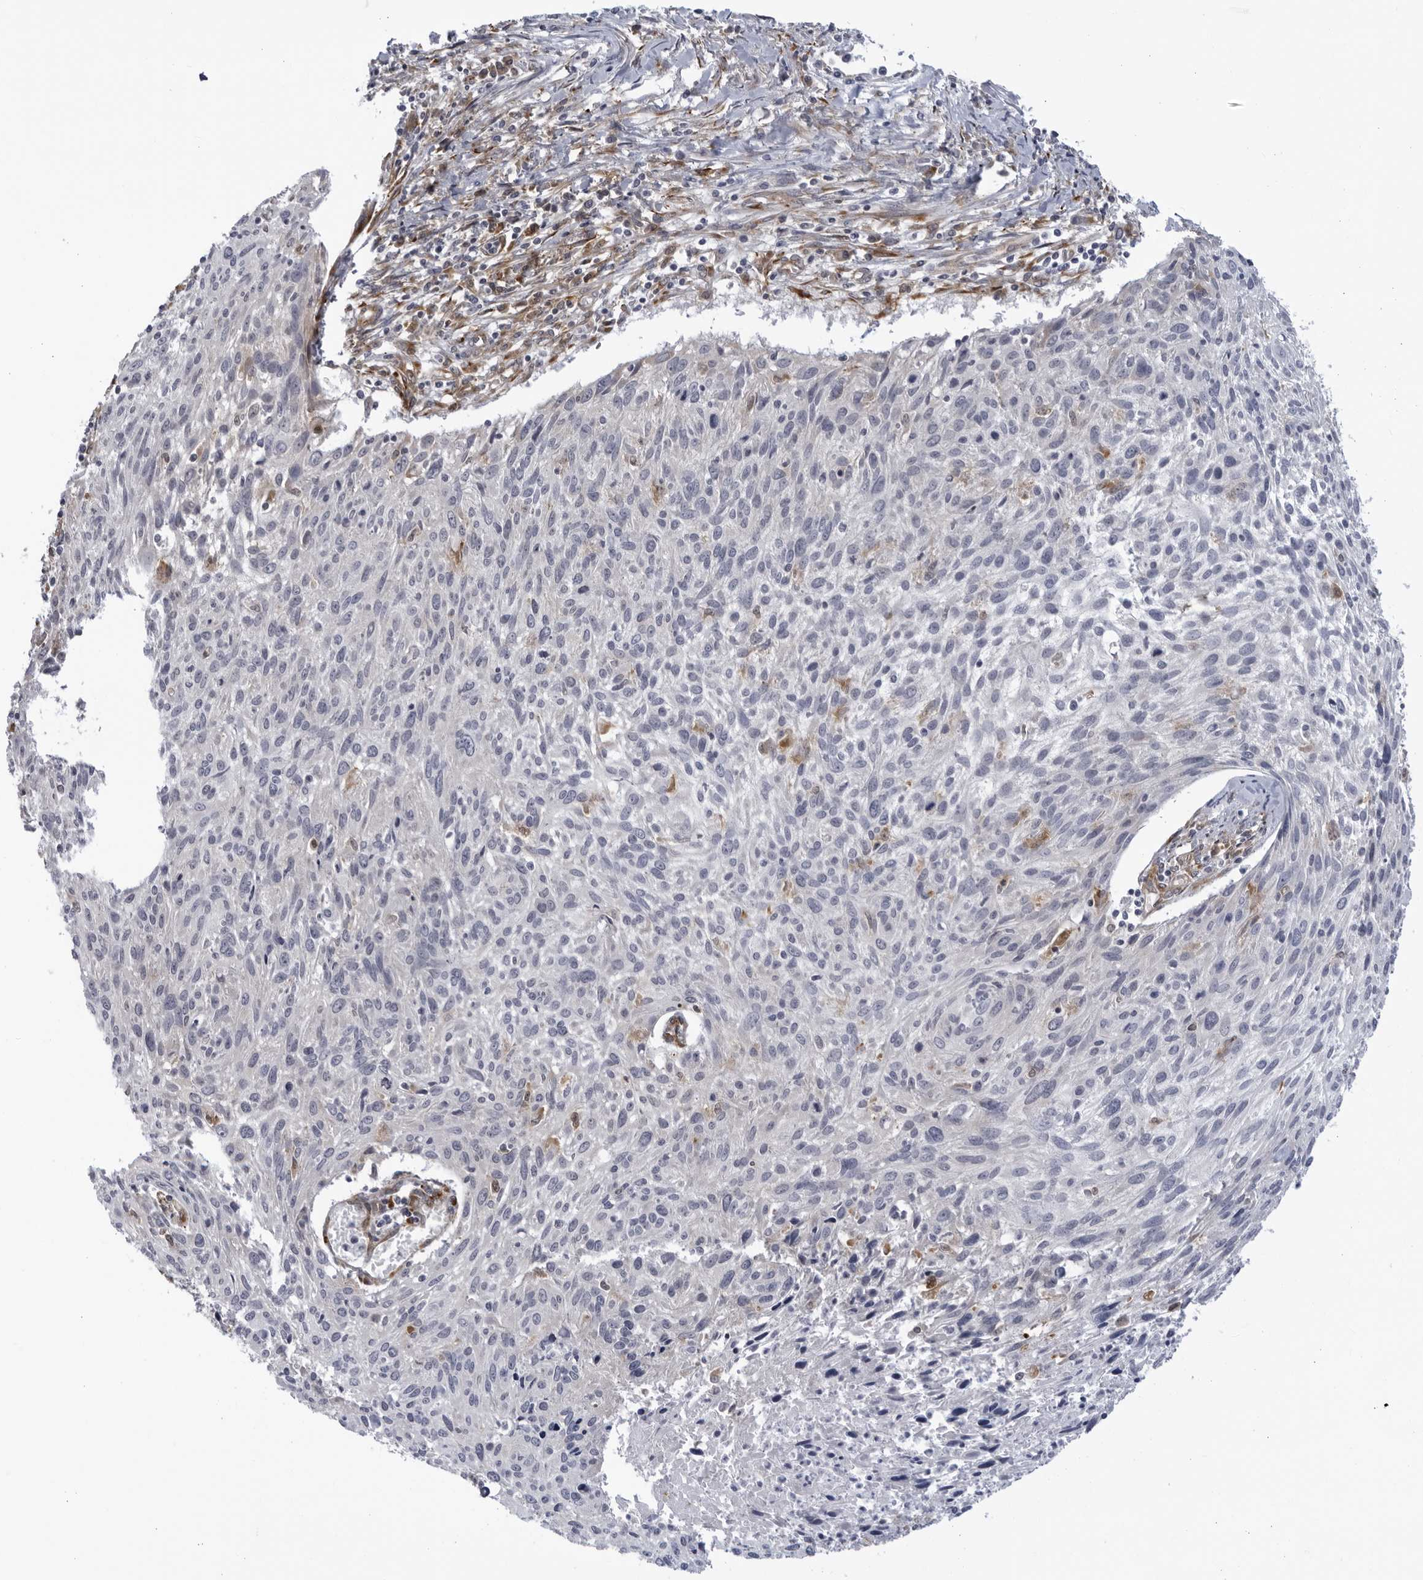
{"staining": {"intensity": "negative", "quantity": "none", "location": "none"}, "tissue": "cervical cancer", "cell_type": "Tumor cells", "image_type": "cancer", "snomed": [{"axis": "morphology", "description": "Squamous cell carcinoma, NOS"}, {"axis": "topography", "description": "Cervix"}], "caption": "Tumor cells are negative for protein expression in human cervical squamous cell carcinoma.", "gene": "BMP2K", "patient": {"sex": "female", "age": 51}}